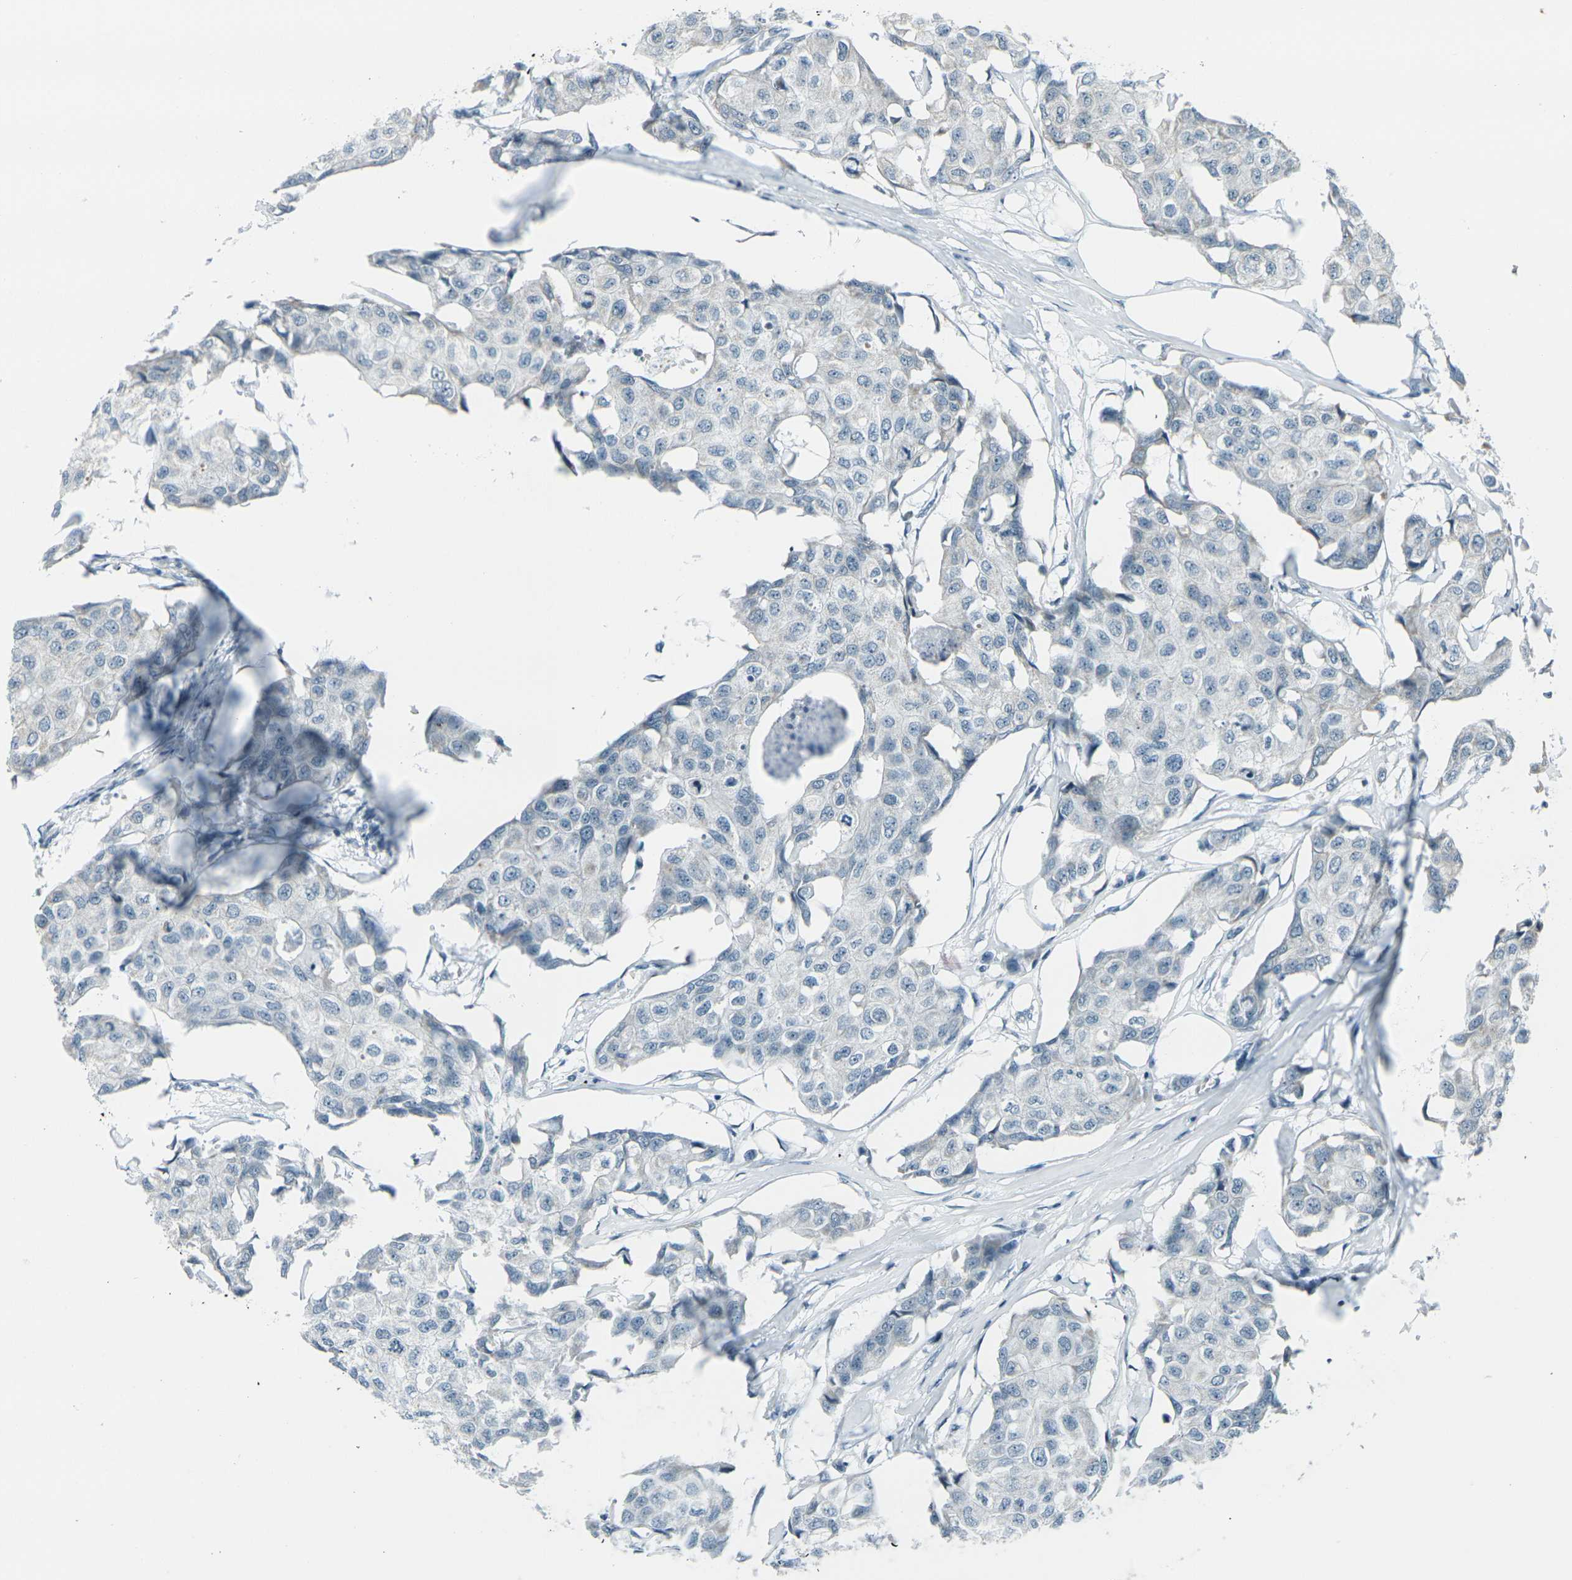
{"staining": {"intensity": "negative", "quantity": "none", "location": "none"}, "tissue": "breast cancer", "cell_type": "Tumor cells", "image_type": "cancer", "snomed": [{"axis": "morphology", "description": "Duct carcinoma"}, {"axis": "topography", "description": "Breast"}], "caption": "DAB (3,3'-diaminobenzidine) immunohistochemical staining of human intraductal carcinoma (breast) demonstrates no significant expression in tumor cells. (Brightfield microscopy of DAB (3,3'-diaminobenzidine) IHC at high magnification).", "gene": "H2BC1", "patient": {"sex": "female", "age": 80}}